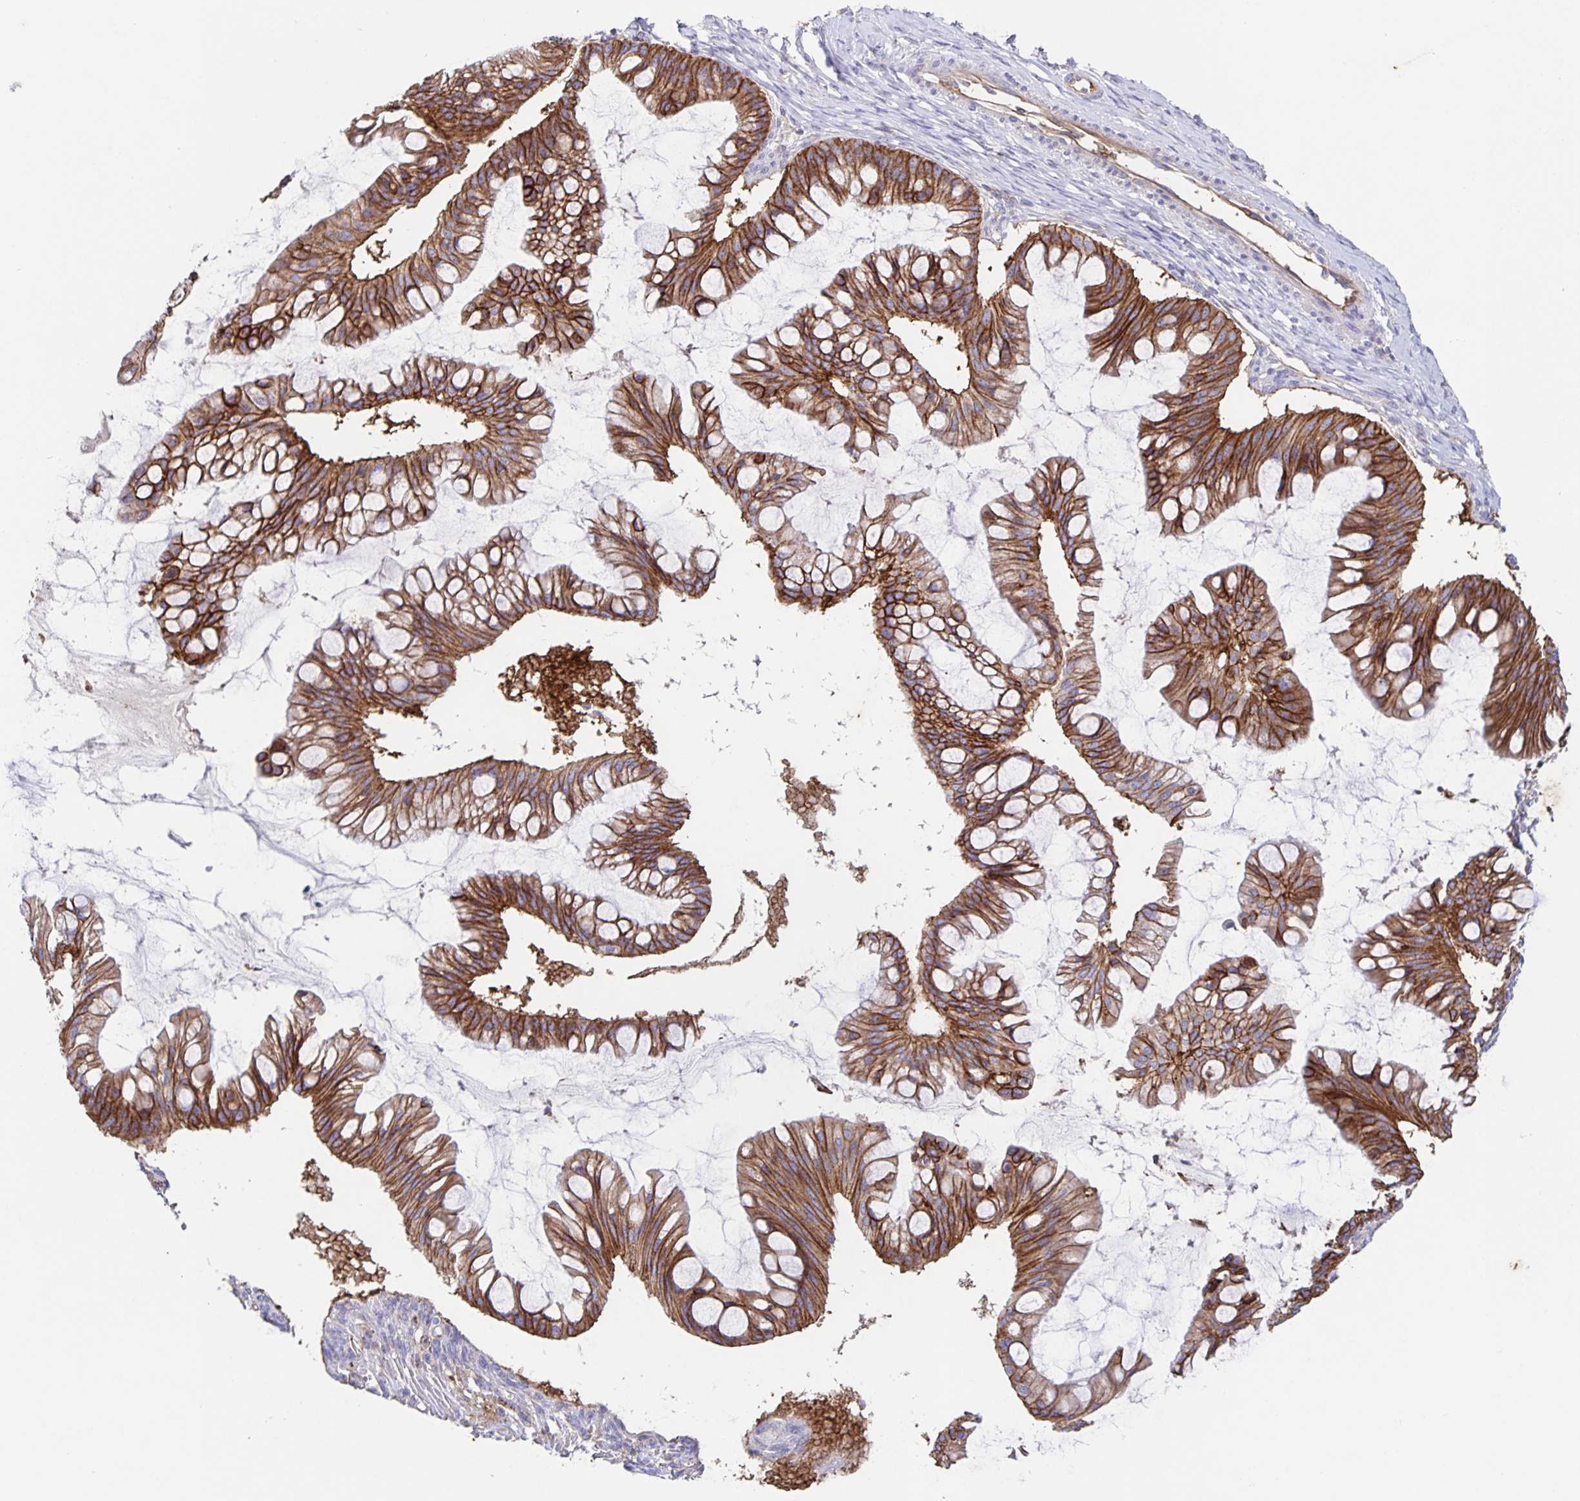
{"staining": {"intensity": "moderate", "quantity": ">75%", "location": "cytoplasmic/membranous"}, "tissue": "ovarian cancer", "cell_type": "Tumor cells", "image_type": "cancer", "snomed": [{"axis": "morphology", "description": "Cystadenocarcinoma, mucinous, NOS"}, {"axis": "topography", "description": "Ovary"}], "caption": "Protein expression analysis of ovarian cancer (mucinous cystadenocarcinoma) exhibits moderate cytoplasmic/membranous positivity in about >75% of tumor cells.", "gene": "ITGA2", "patient": {"sex": "female", "age": 73}}